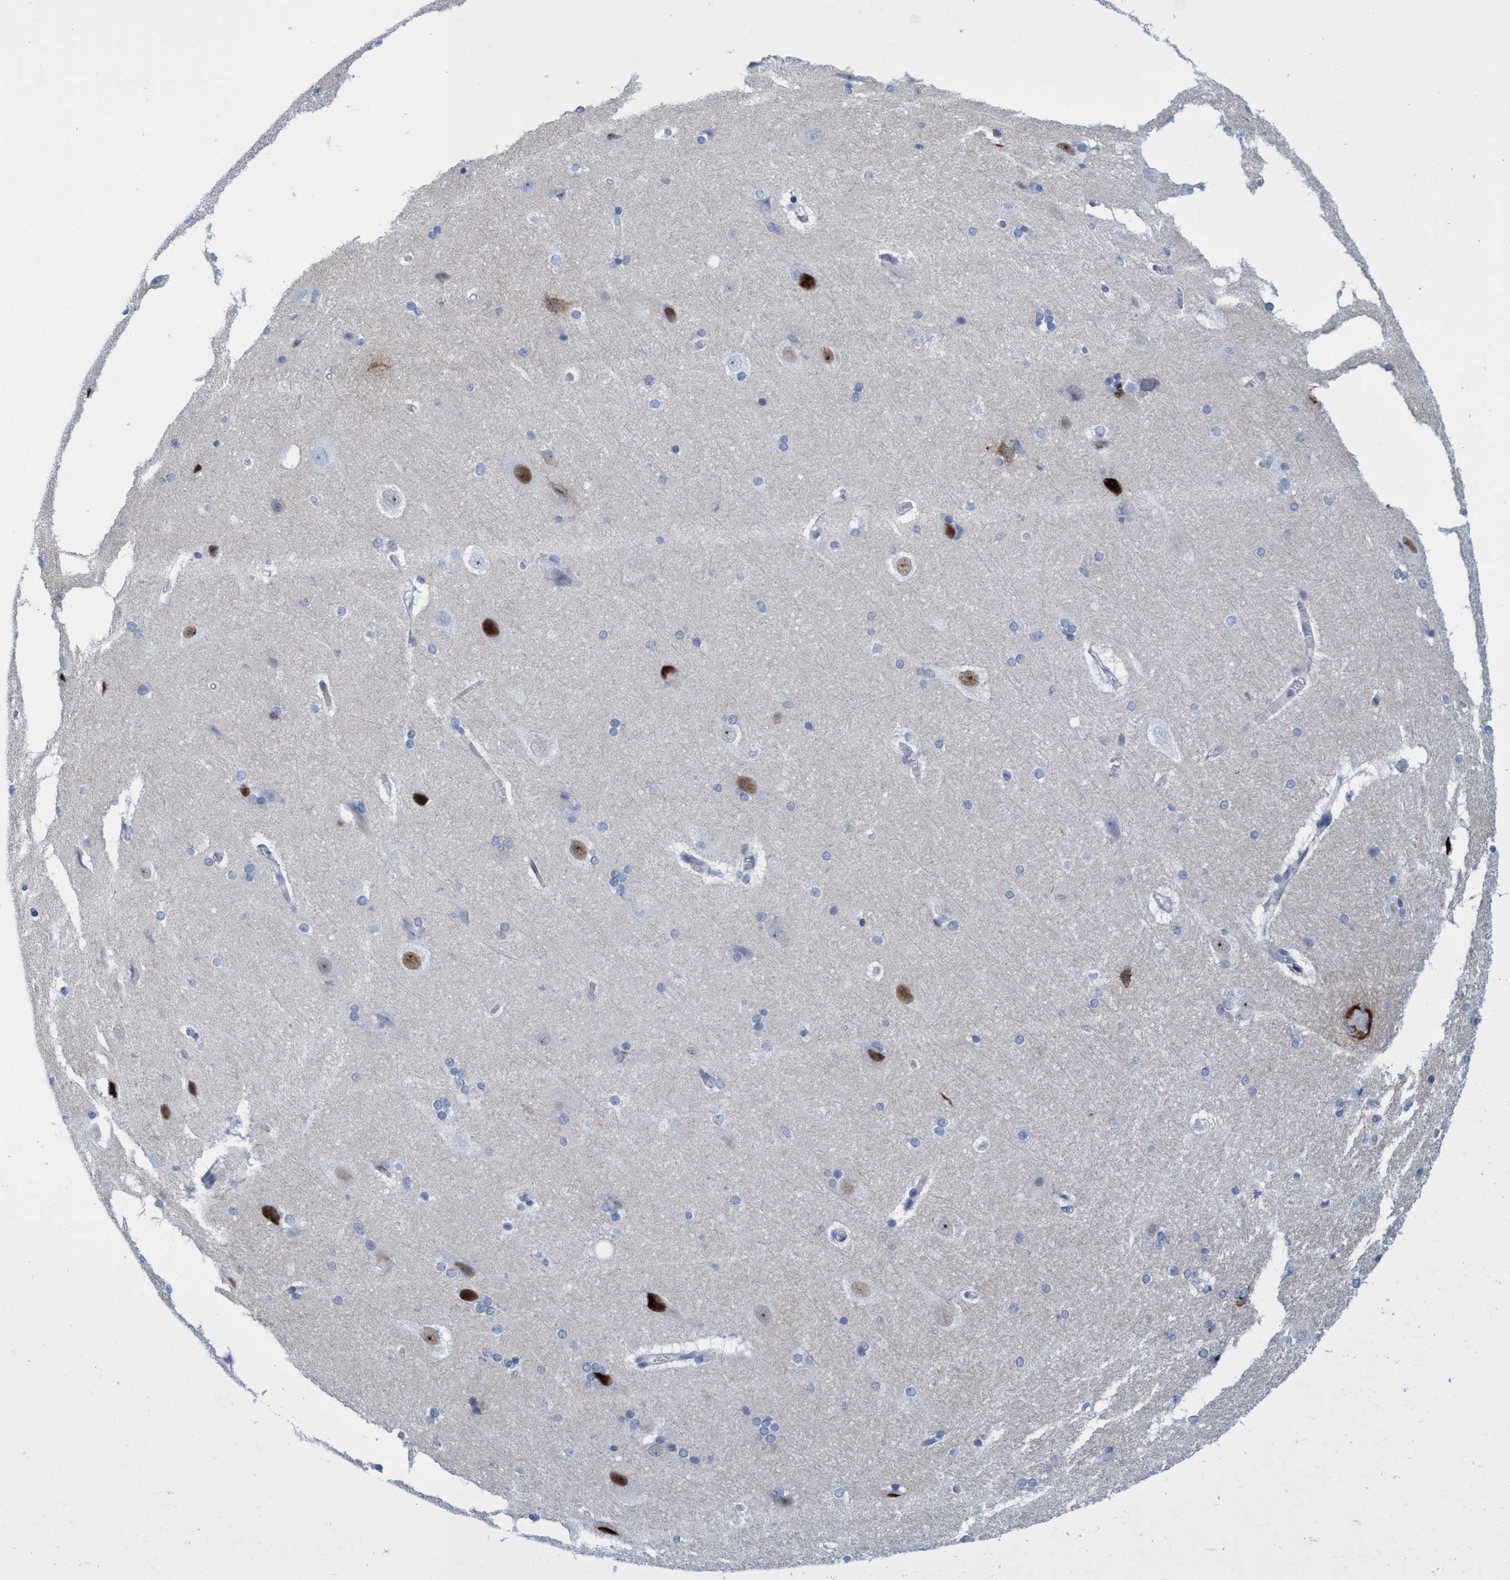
{"staining": {"intensity": "negative", "quantity": "none", "location": "none"}, "tissue": "cerebral cortex", "cell_type": "Endothelial cells", "image_type": "normal", "snomed": [{"axis": "morphology", "description": "Normal tissue, NOS"}, {"axis": "topography", "description": "Cerebral cortex"}, {"axis": "topography", "description": "Hippocampus"}], "caption": "Cerebral cortex was stained to show a protein in brown. There is no significant staining in endothelial cells. (Brightfield microscopy of DAB IHC at high magnification).", "gene": "R3HCC1", "patient": {"sex": "female", "age": 19}}